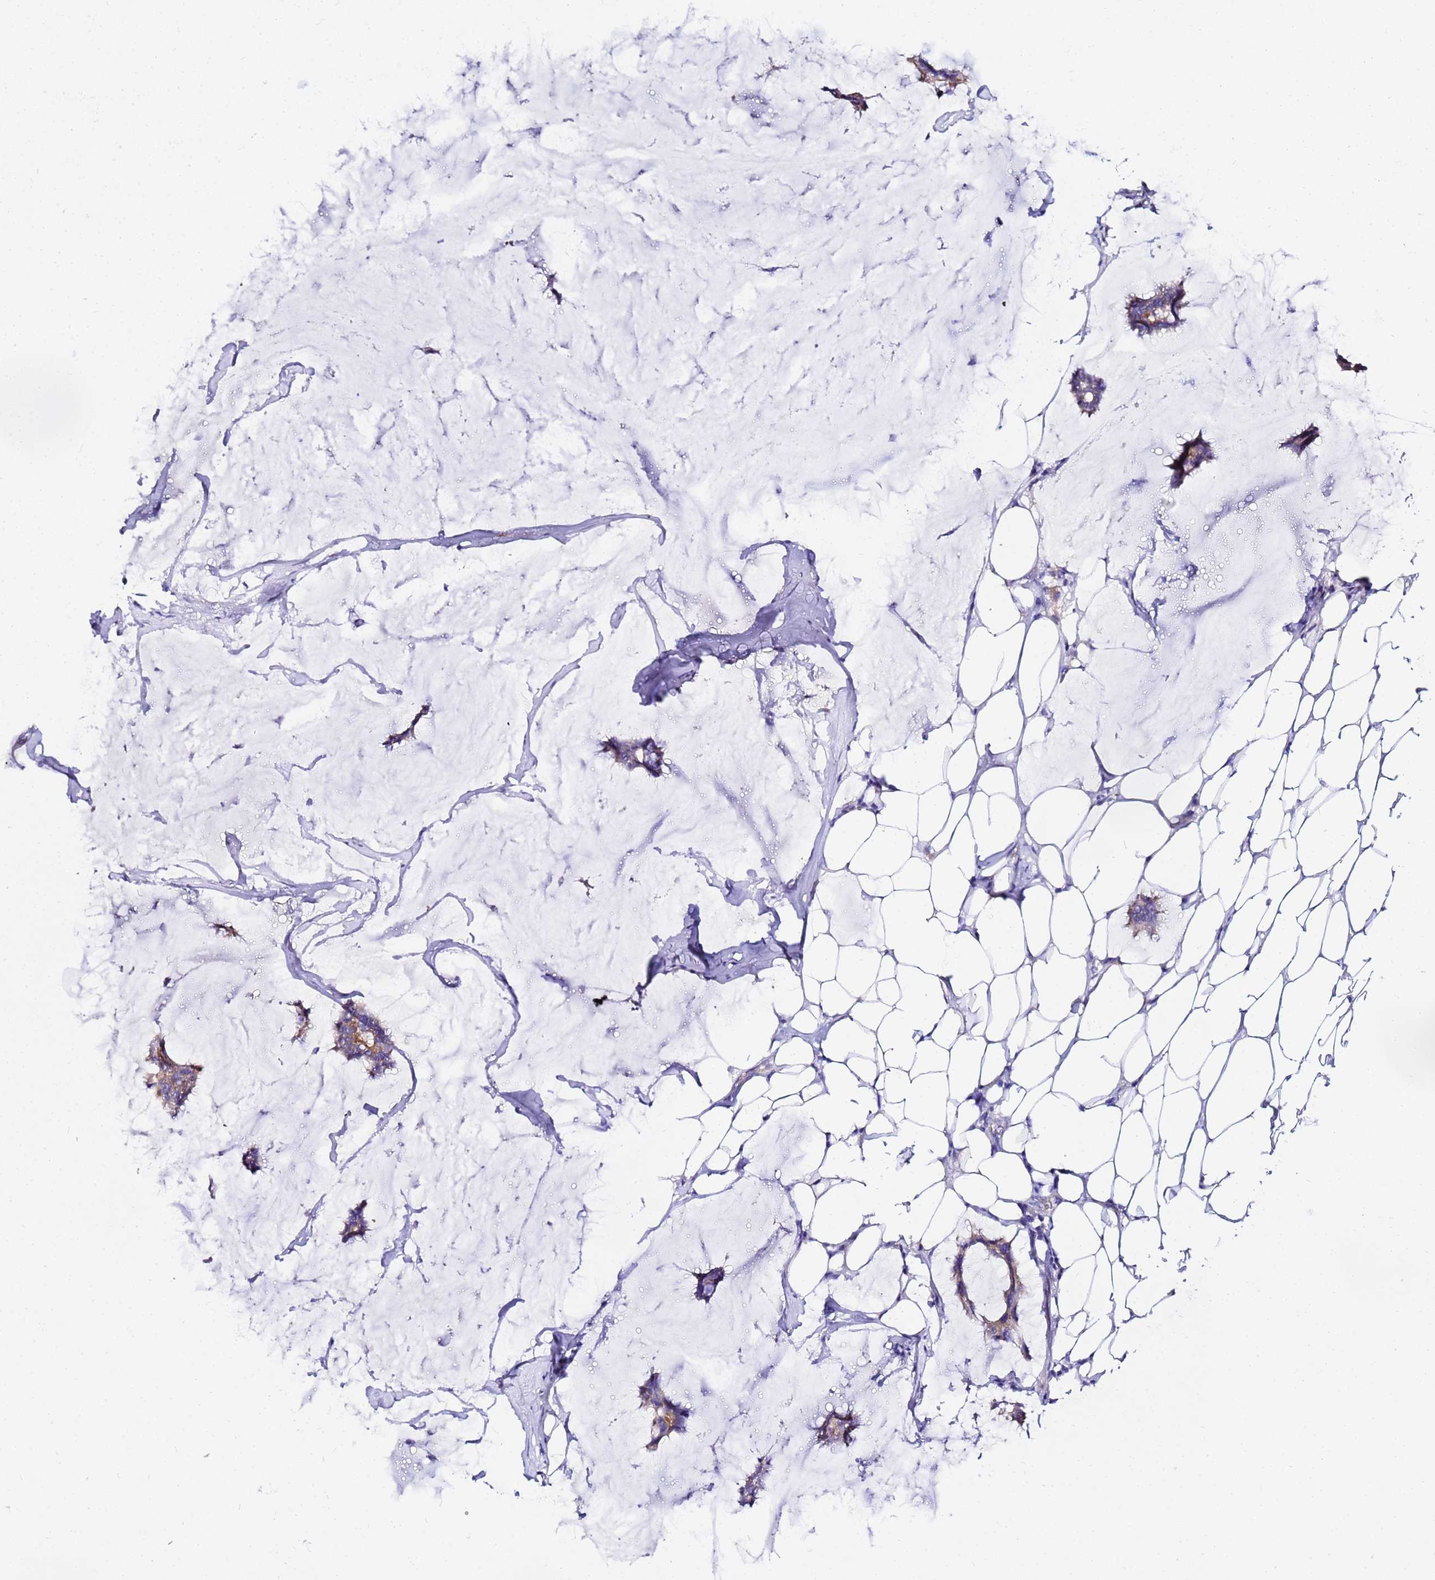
{"staining": {"intensity": "weak", "quantity": "25%-75%", "location": "cytoplasmic/membranous"}, "tissue": "breast cancer", "cell_type": "Tumor cells", "image_type": "cancer", "snomed": [{"axis": "morphology", "description": "Duct carcinoma"}, {"axis": "topography", "description": "Breast"}], "caption": "Immunohistochemical staining of human breast cancer displays low levels of weak cytoplasmic/membranous staining in approximately 25%-75% of tumor cells. (Stains: DAB in brown, nuclei in blue, Microscopy: brightfield microscopy at high magnification).", "gene": "HERC5", "patient": {"sex": "female", "age": 93}}